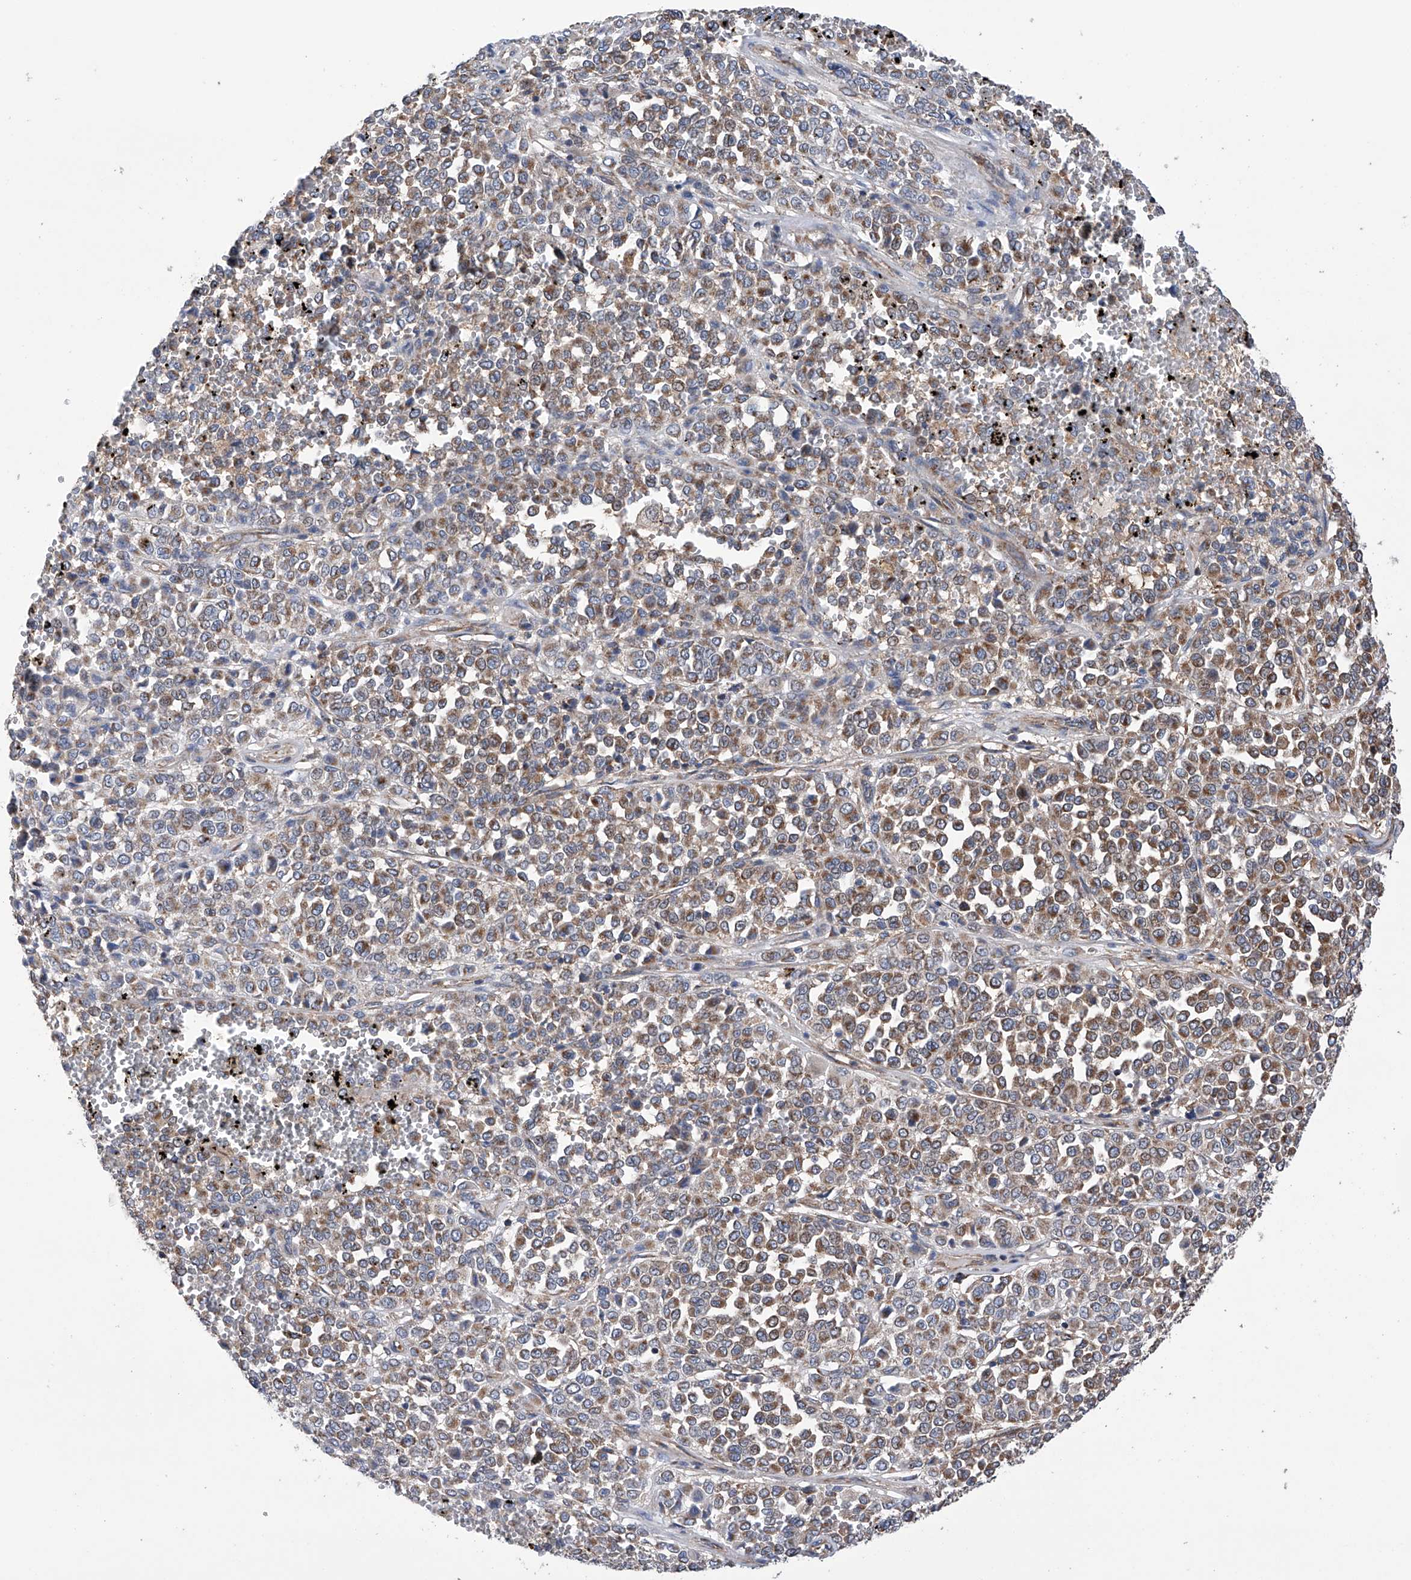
{"staining": {"intensity": "moderate", "quantity": ">75%", "location": "cytoplasmic/membranous"}, "tissue": "melanoma", "cell_type": "Tumor cells", "image_type": "cancer", "snomed": [{"axis": "morphology", "description": "Malignant melanoma, Metastatic site"}, {"axis": "topography", "description": "Pancreas"}], "caption": "The photomicrograph reveals staining of melanoma, revealing moderate cytoplasmic/membranous protein expression (brown color) within tumor cells.", "gene": "EFCAB2", "patient": {"sex": "female", "age": 30}}